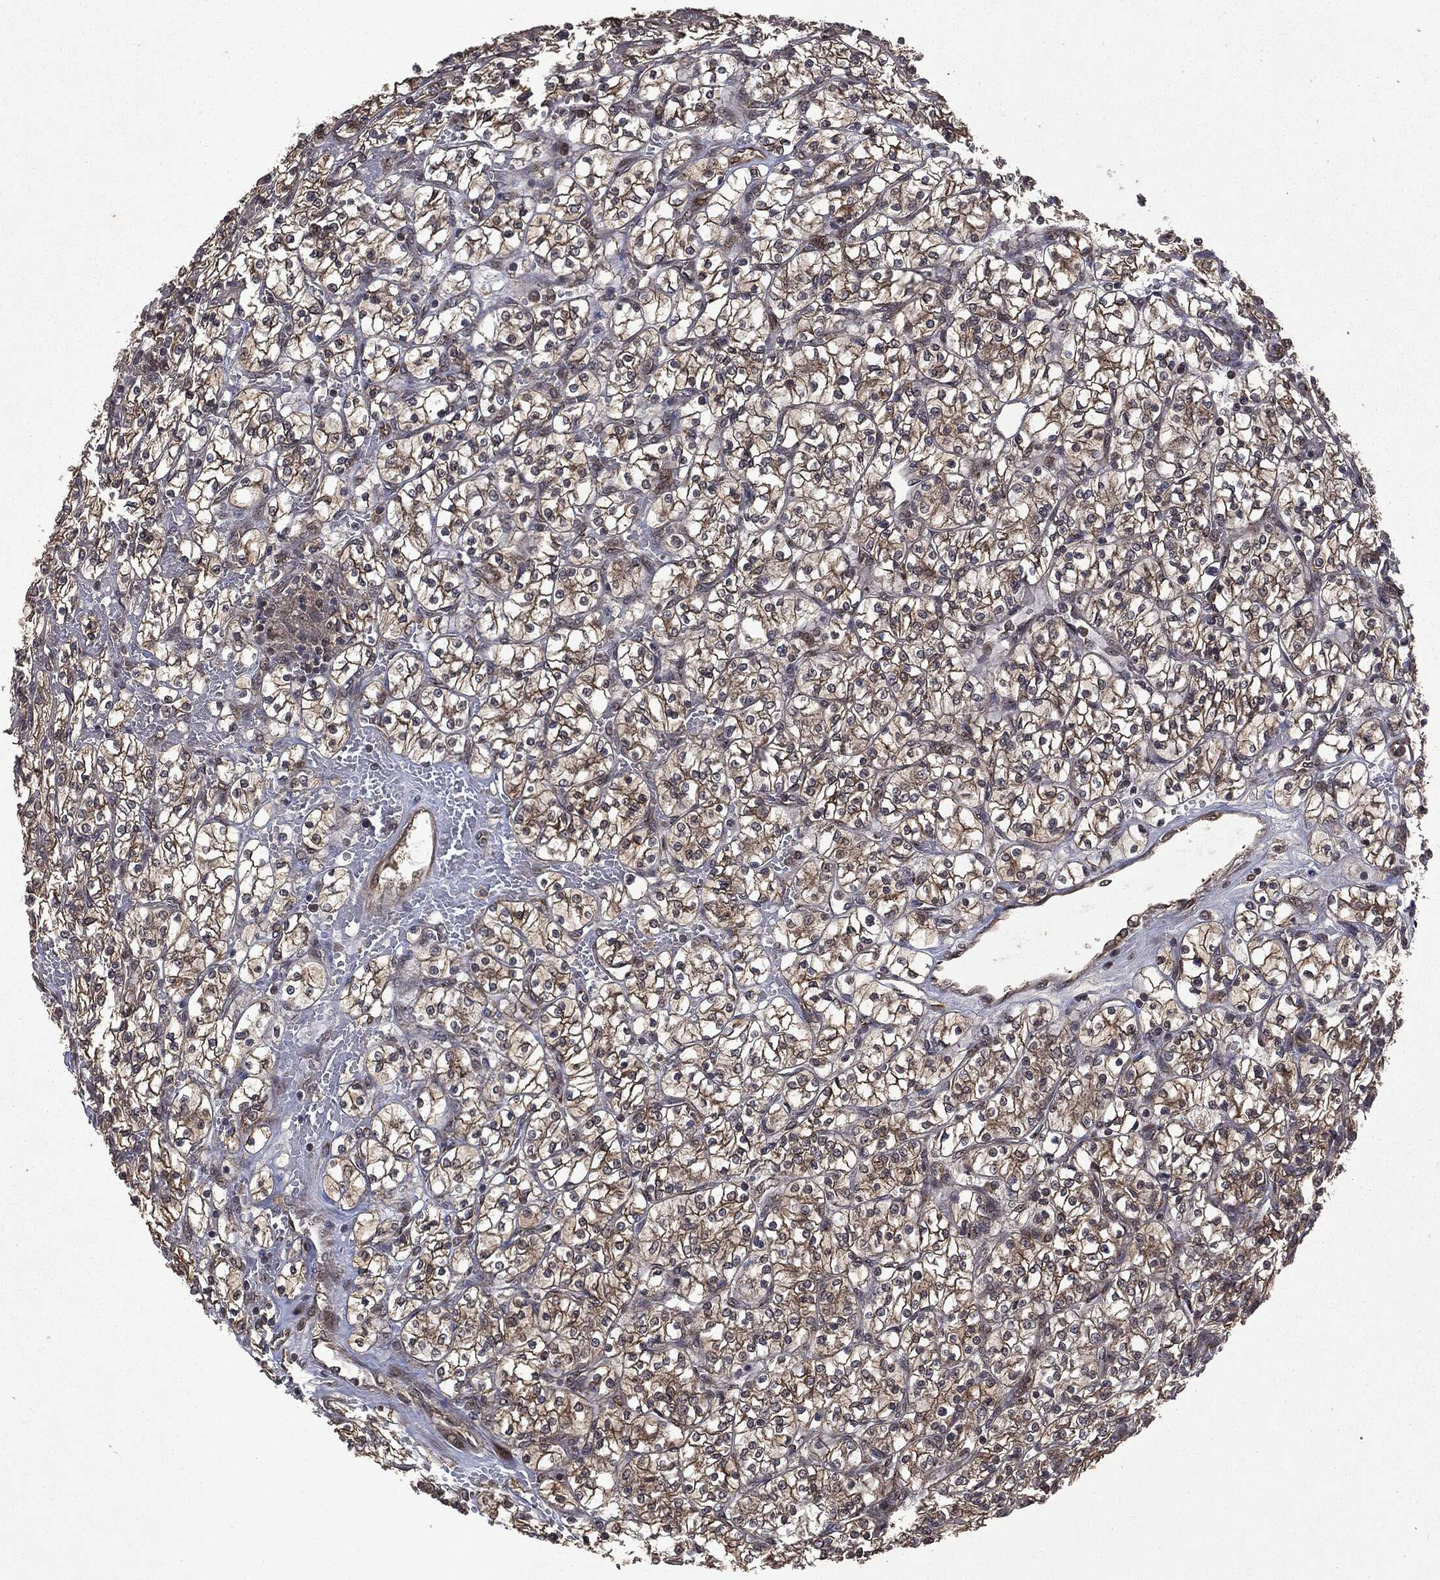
{"staining": {"intensity": "strong", "quantity": ">75%", "location": "cytoplasmic/membranous"}, "tissue": "renal cancer", "cell_type": "Tumor cells", "image_type": "cancer", "snomed": [{"axis": "morphology", "description": "Adenocarcinoma, NOS"}, {"axis": "topography", "description": "Kidney"}], "caption": "Strong cytoplasmic/membranous protein positivity is identified in about >75% of tumor cells in renal cancer.", "gene": "PLPPR2", "patient": {"sex": "female", "age": 64}}